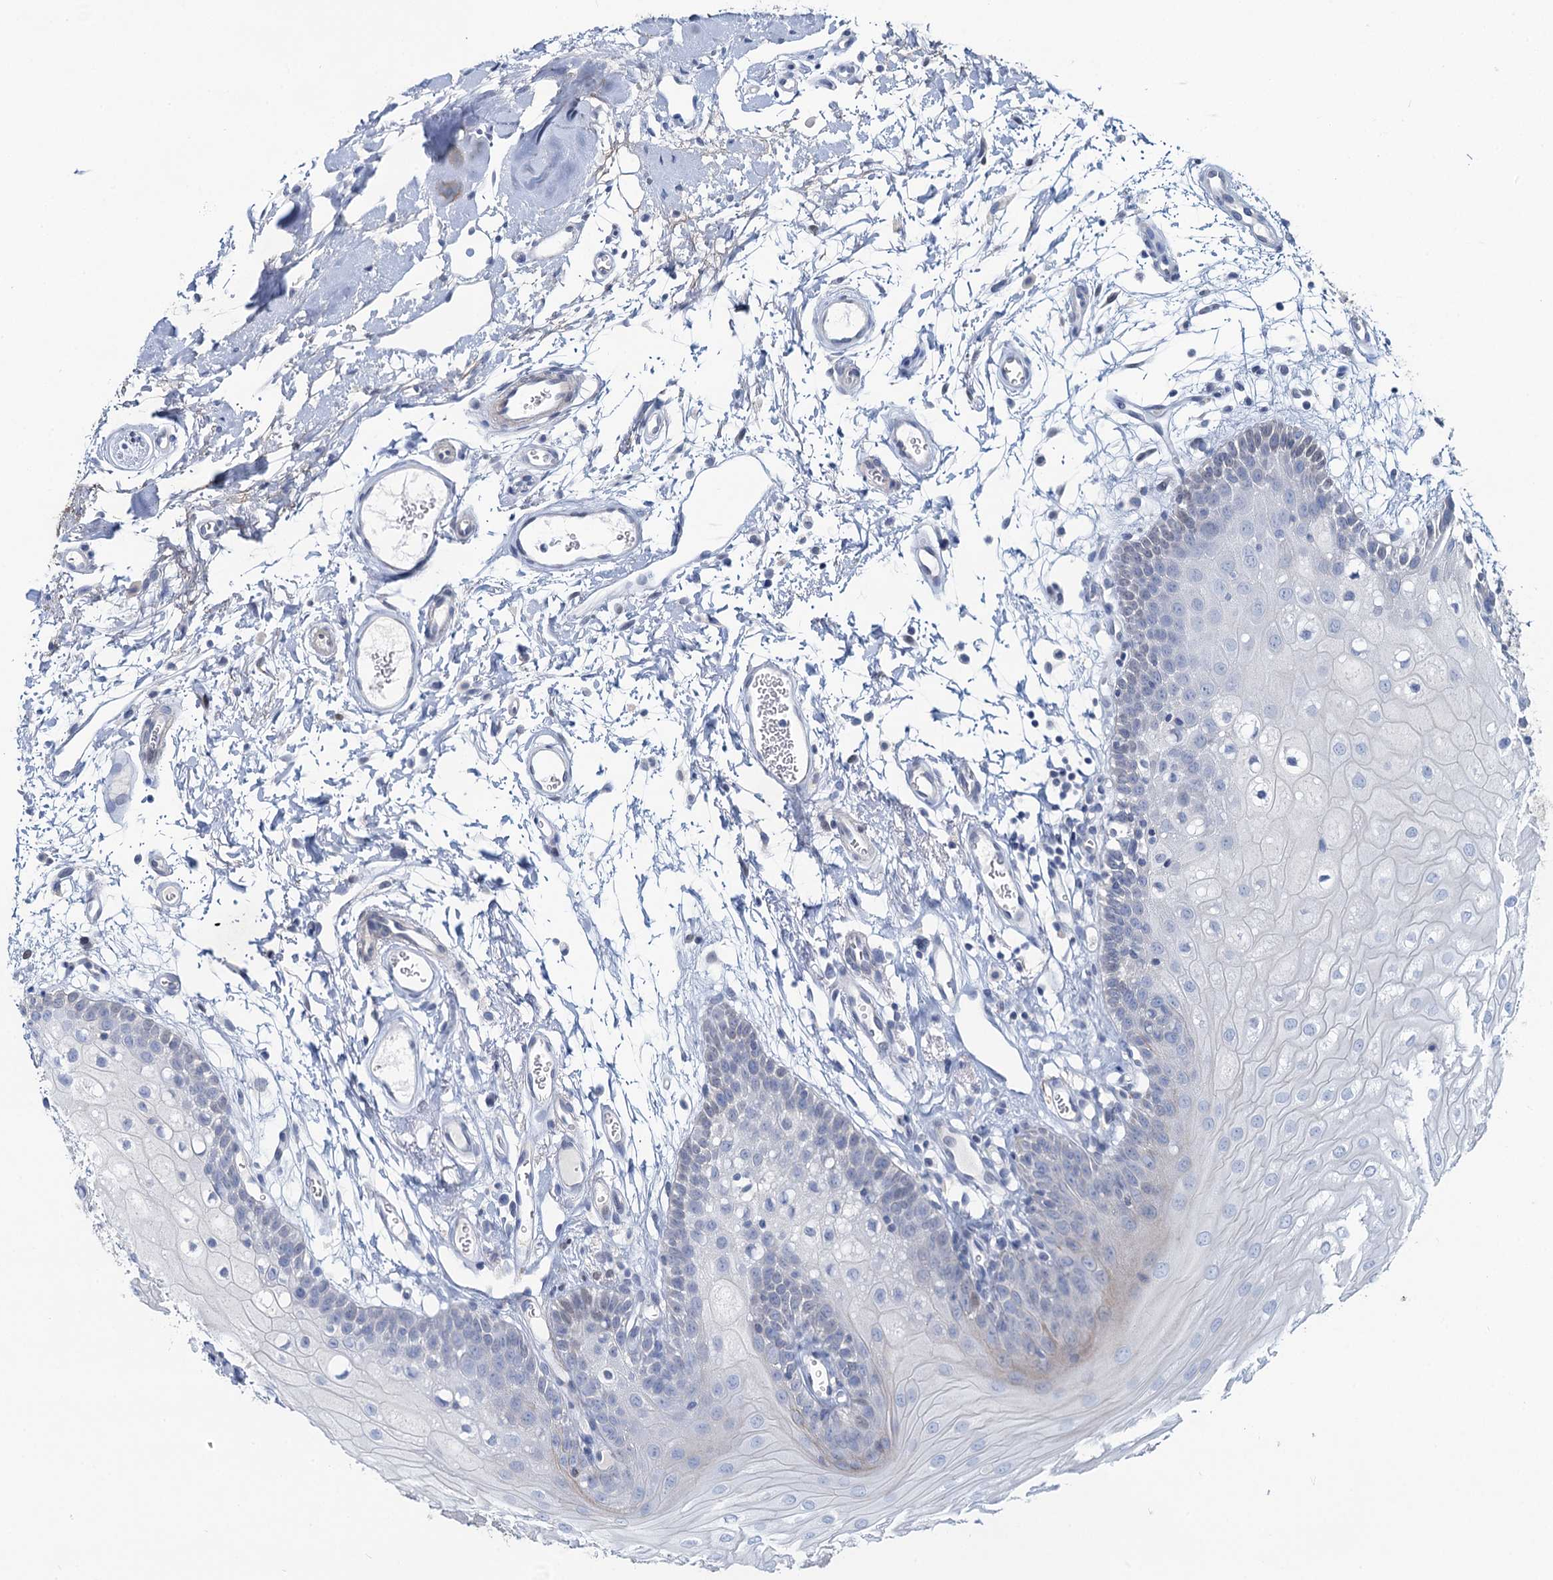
{"staining": {"intensity": "weak", "quantity": "<25%", "location": "cytoplasmic/membranous"}, "tissue": "oral mucosa", "cell_type": "Squamous epithelial cells", "image_type": "normal", "snomed": [{"axis": "morphology", "description": "Normal tissue, NOS"}, {"axis": "topography", "description": "Oral tissue"}, {"axis": "topography", "description": "Tounge, NOS"}], "caption": "A micrograph of oral mucosa stained for a protein displays no brown staining in squamous epithelial cells. Brightfield microscopy of IHC stained with DAB (3,3'-diaminobenzidine) (brown) and hematoxylin (blue), captured at high magnification.", "gene": "TOX3", "patient": {"sex": "female", "age": 73}}